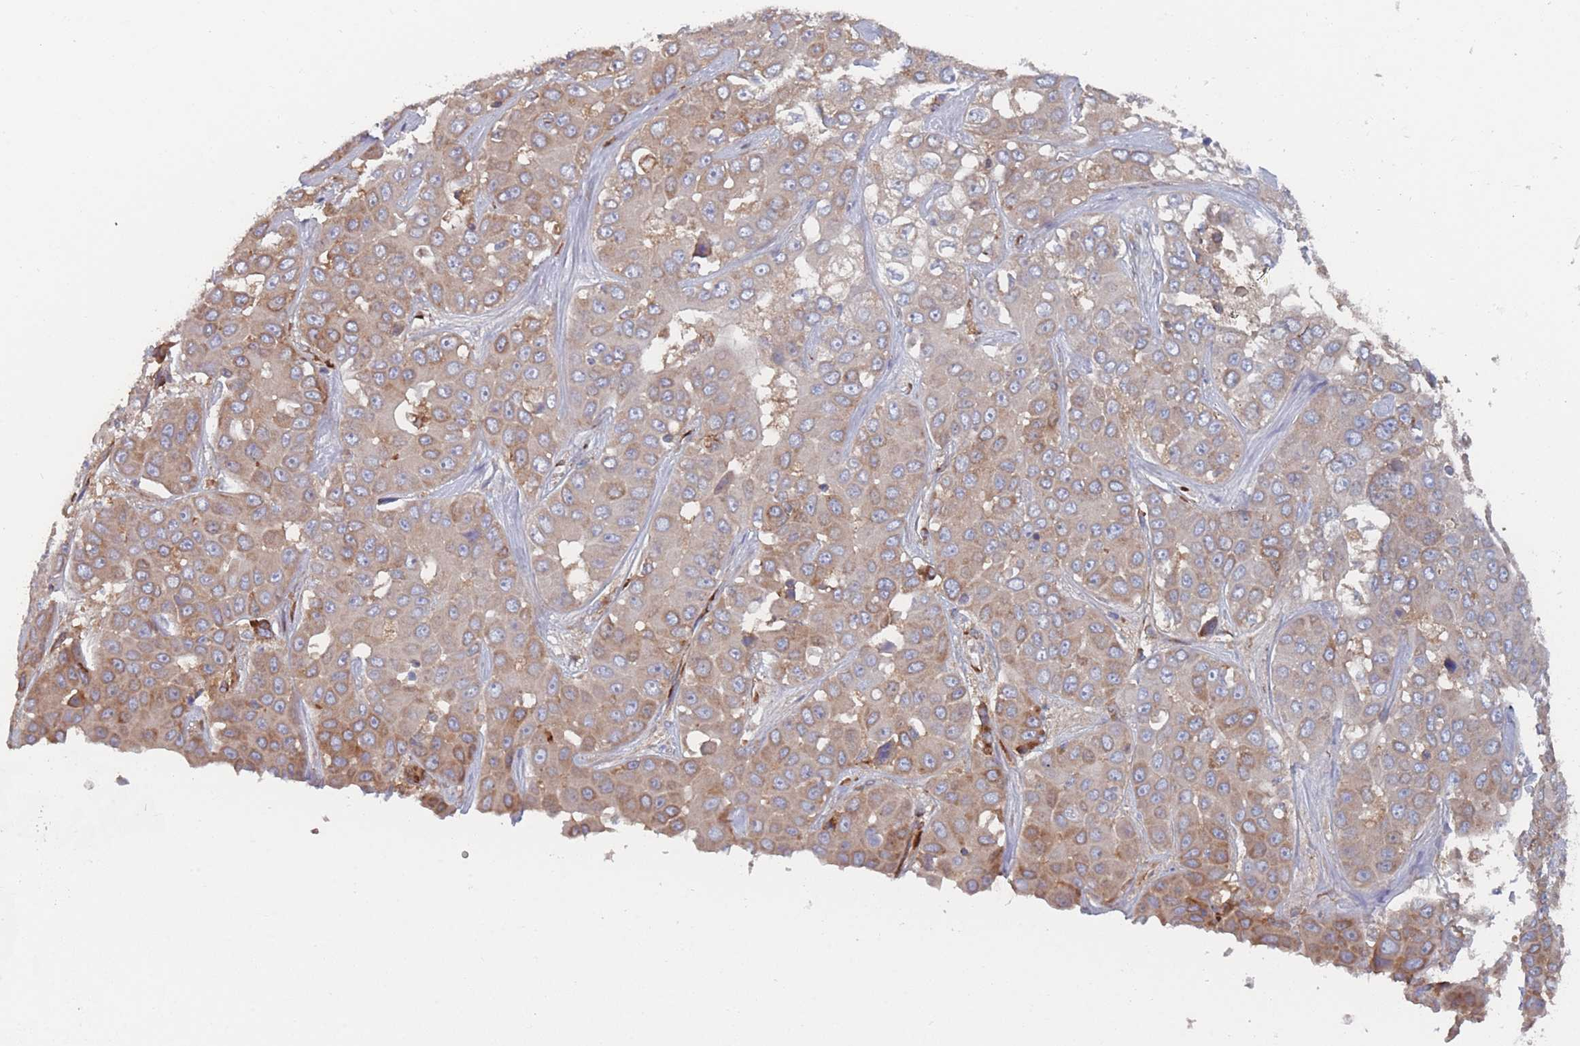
{"staining": {"intensity": "moderate", "quantity": "<25%", "location": "cytoplasmic/membranous"}, "tissue": "liver cancer", "cell_type": "Tumor cells", "image_type": "cancer", "snomed": [{"axis": "morphology", "description": "Cholangiocarcinoma"}, {"axis": "topography", "description": "Liver"}], "caption": "DAB immunohistochemical staining of cholangiocarcinoma (liver) reveals moderate cytoplasmic/membranous protein positivity in approximately <25% of tumor cells.", "gene": "EEF1B2", "patient": {"sex": "female", "age": 52}}